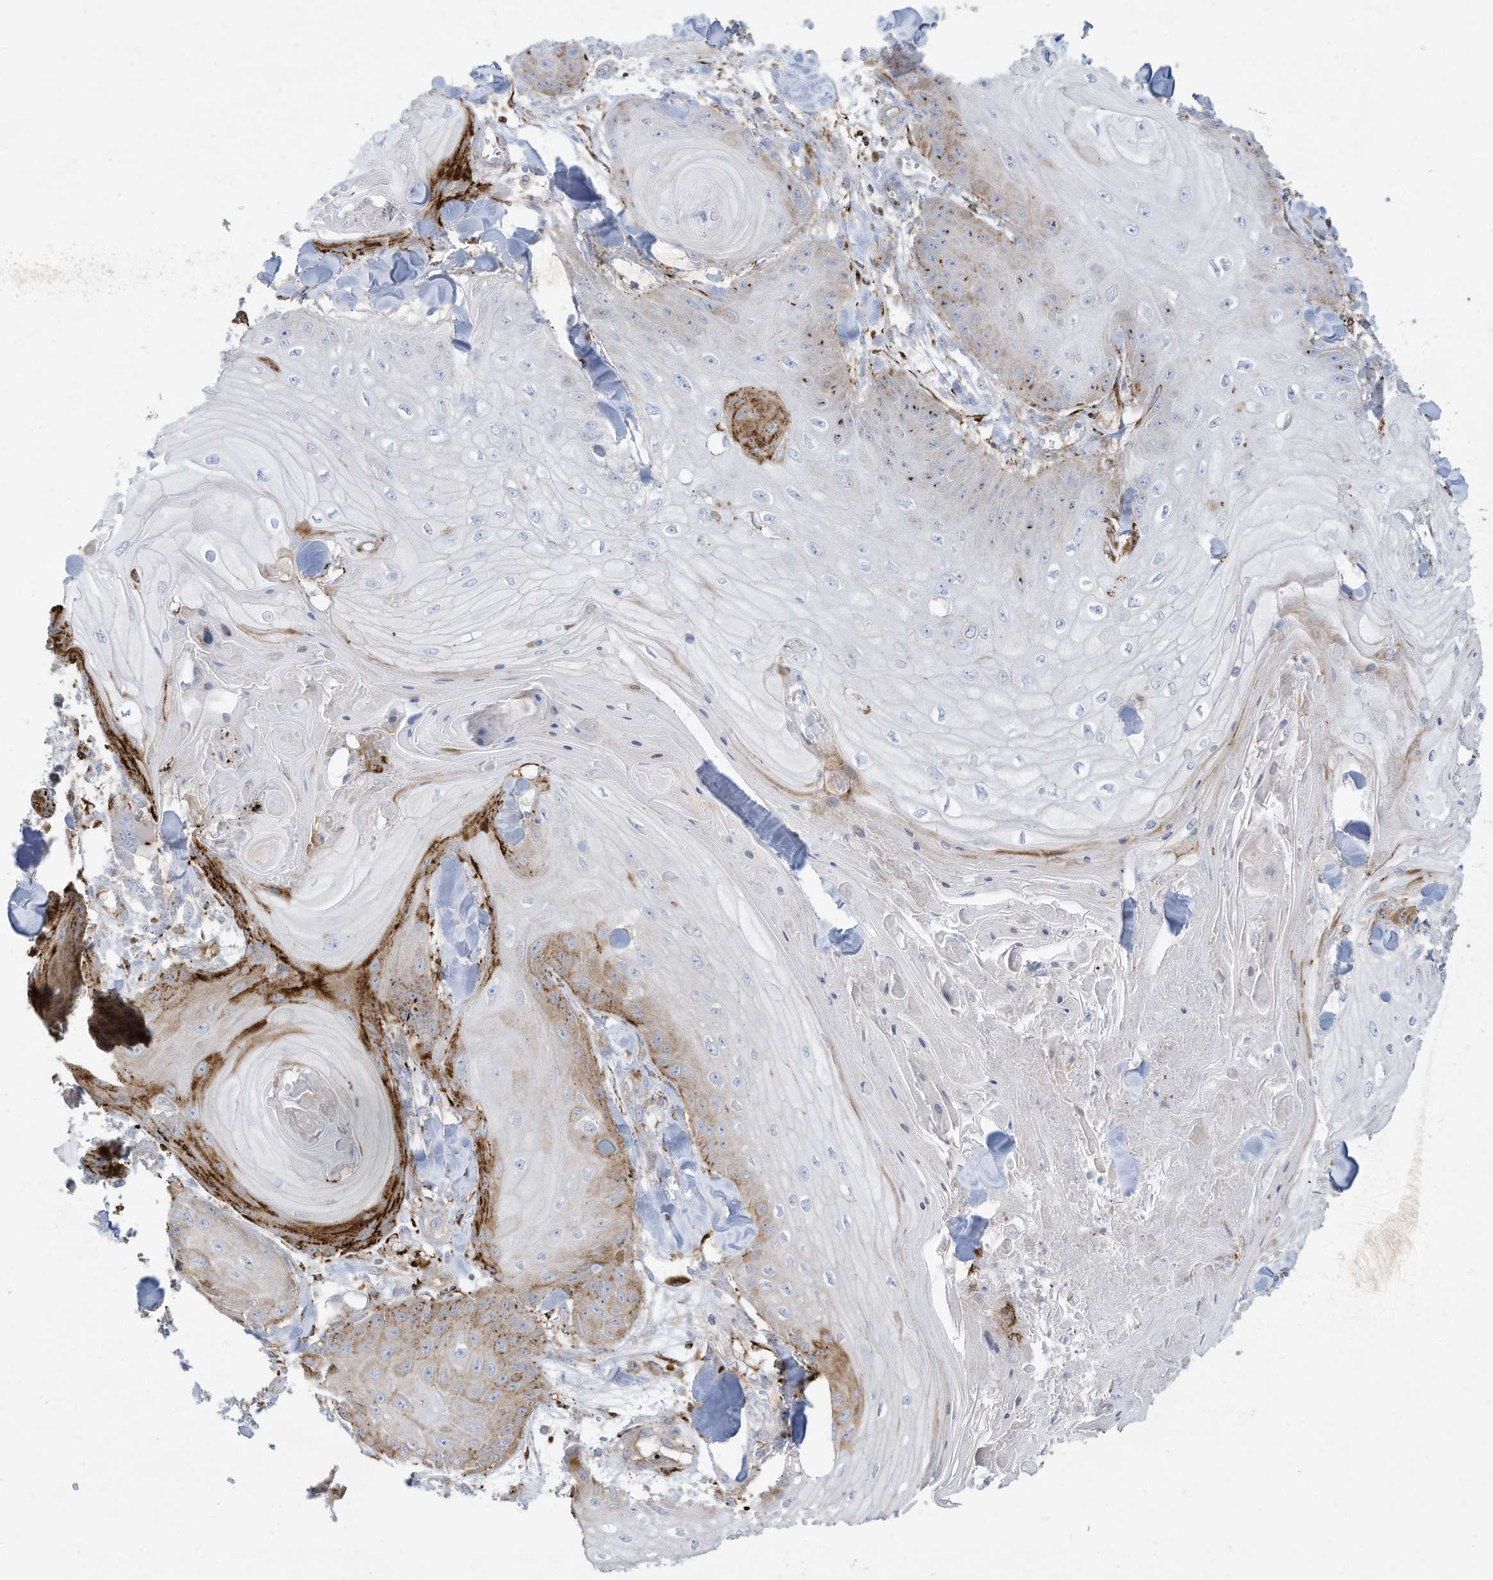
{"staining": {"intensity": "moderate", "quantity": "<25%", "location": "cytoplasmic/membranous"}, "tissue": "skin cancer", "cell_type": "Tumor cells", "image_type": "cancer", "snomed": [{"axis": "morphology", "description": "Squamous cell carcinoma, NOS"}, {"axis": "topography", "description": "Skin"}], "caption": "Approximately <25% of tumor cells in human skin cancer display moderate cytoplasmic/membranous protein staining as visualized by brown immunohistochemical staining.", "gene": "THNSL2", "patient": {"sex": "male", "age": 74}}